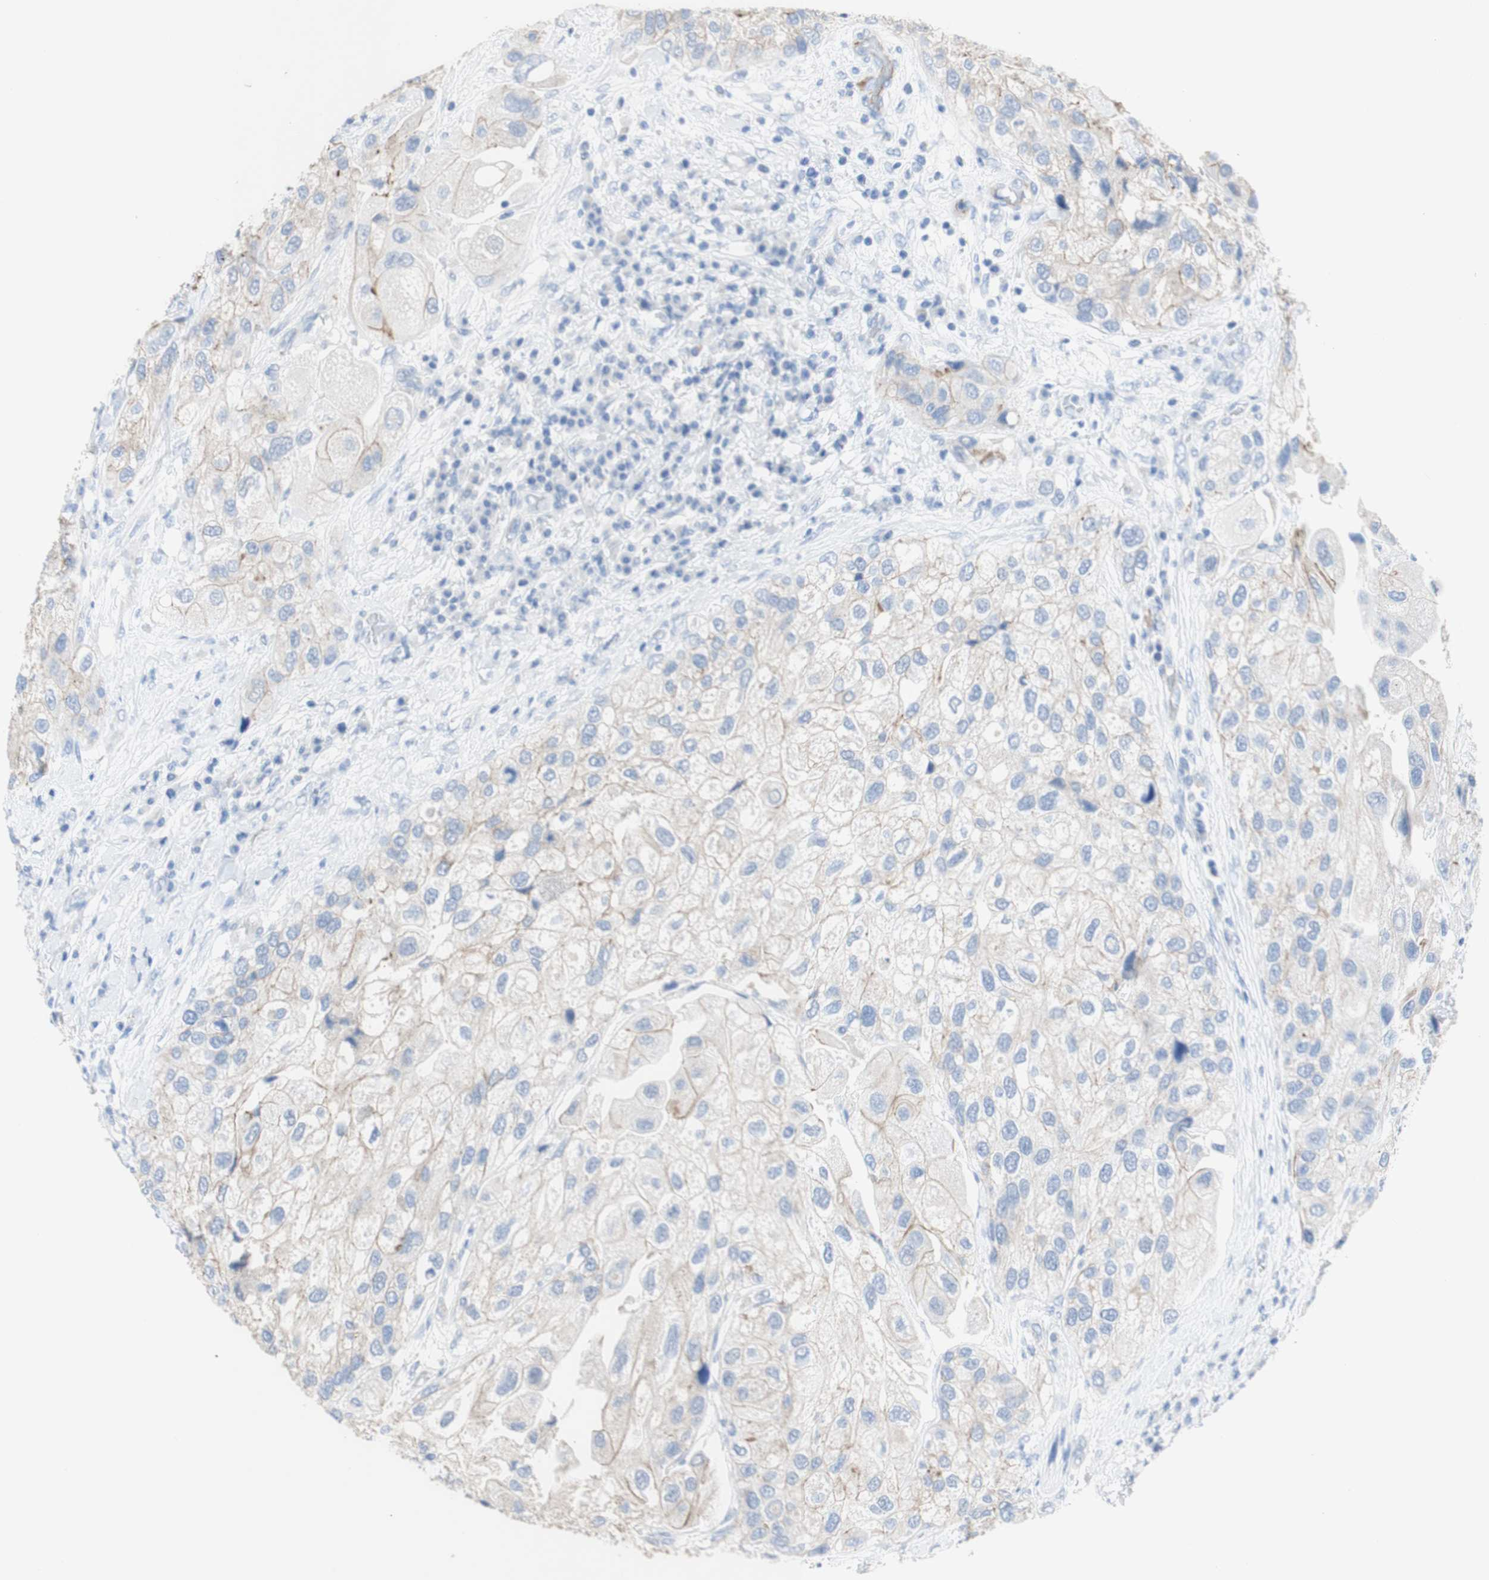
{"staining": {"intensity": "weak", "quantity": "<25%", "location": "cytoplasmic/membranous"}, "tissue": "urothelial cancer", "cell_type": "Tumor cells", "image_type": "cancer", "snomed": [{"axis": "morphology", "description": "Urothelial carcinoma, High grade"}, {"axis": "topography", "description": "Urinary bladder"}], "caption": "A micrograph of high-grade urothelial carcinoma stained for a protein displays no brown staining in tumor cells. Brightfield microscopy of immunohistochemistry (IHC) stained with DAB (3,3'-diaminobenzidine) (brown) and hematoxylin (blue), captured at high magnification.", "gene": "DSC2", "patient": {"sex": "female", "age": 64}}